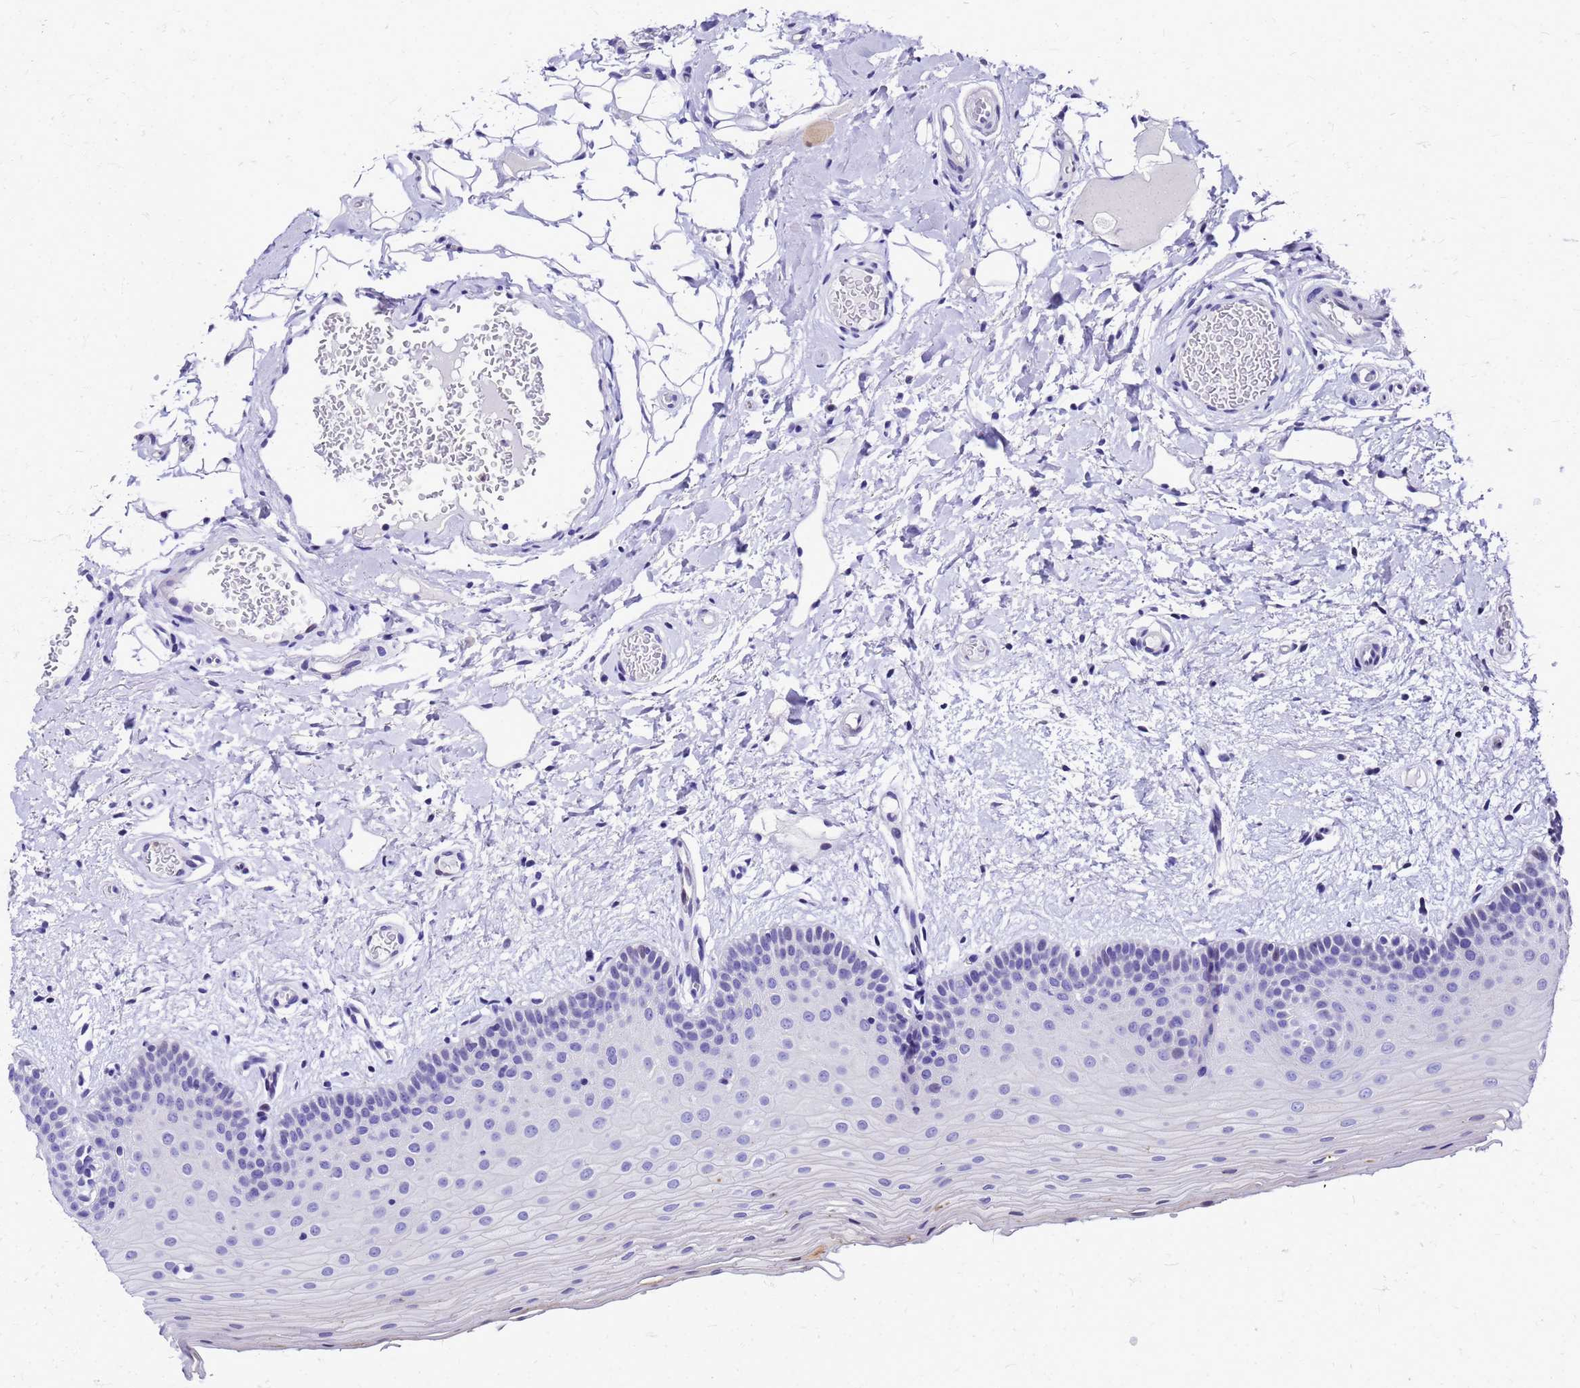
{"staining": {"intensity": "negative", "quantity": "none", "location": "none"}, "tissue": "oral mucosa", "cell_type": "Squamous epithelial cells", "image_type": "normal", "snomed": [{"axis": "morphology", "description": "Normal tissue, NOS"}, {"axis": "topography", "description": "Oral tissue"}, {"axis": "topography", "description": "Tounge, NOS"}], "caption": "Immunohistochemistry (IHC) micrograph of normal oral mucosa: human oral mucosa stained with DAB (3,3'-diaminobenzidine) exhibits no significant protein expression in squamous epithelial cells. (Brightfield microscopy of DAB (3,3'-diaminobenzidine) immunohistochemistry at high magnification).", "gene": "SMIM21", "patient": {"sex": "male", "age": 47}}